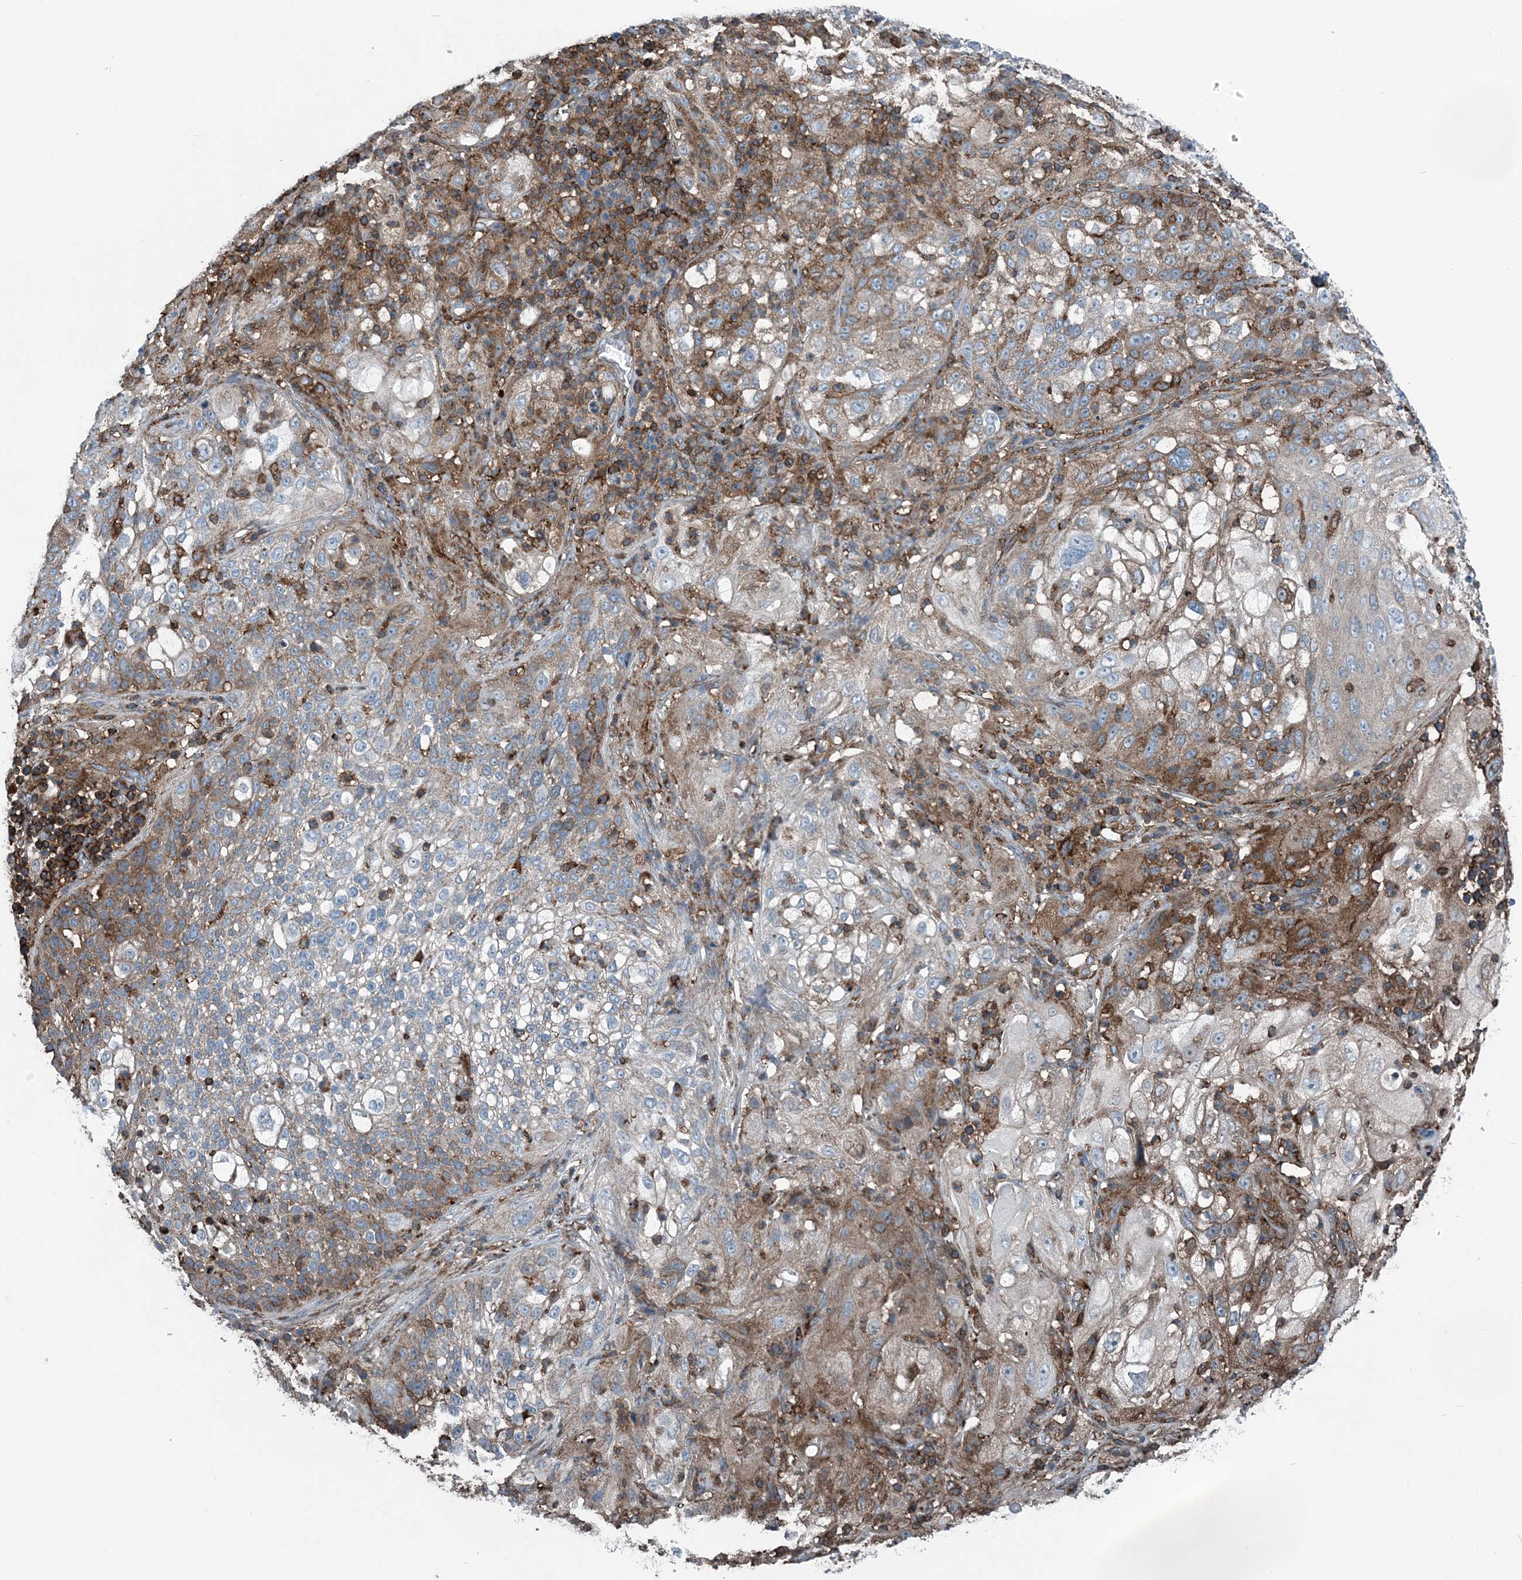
{"staining": {"intensity": "moderate", "quantity": "<25%", "location": "cytoplasmic/membranous"}, "tissue": "lung cancer", "cell_type": "Tumor cells", "image_type": "cancer", "snomed": [{"axis": "morphology", "description": "Inflammation, NOS"}, {"axis": "morphology", "description": "Squamous cell carcinoma, NOS"}, {"axis": "topography", "description": "Lymph node"}, {"axis": "topography", "description": "Soft tissue"}, {"axis": "topography", "description": "Lung"}], "caption": "DAB immunohistochemical staining of lung squamous cell carcinoma reveals moderate cytoplasmic/membranous protein positivity in about <25% of tumor cells. (DAB (3,3'-diaminobenzidine) IHC with brightfield microscopy, high magnification).", "gene": "CFL1", "patient": {"sex": "male", "age": 66}}